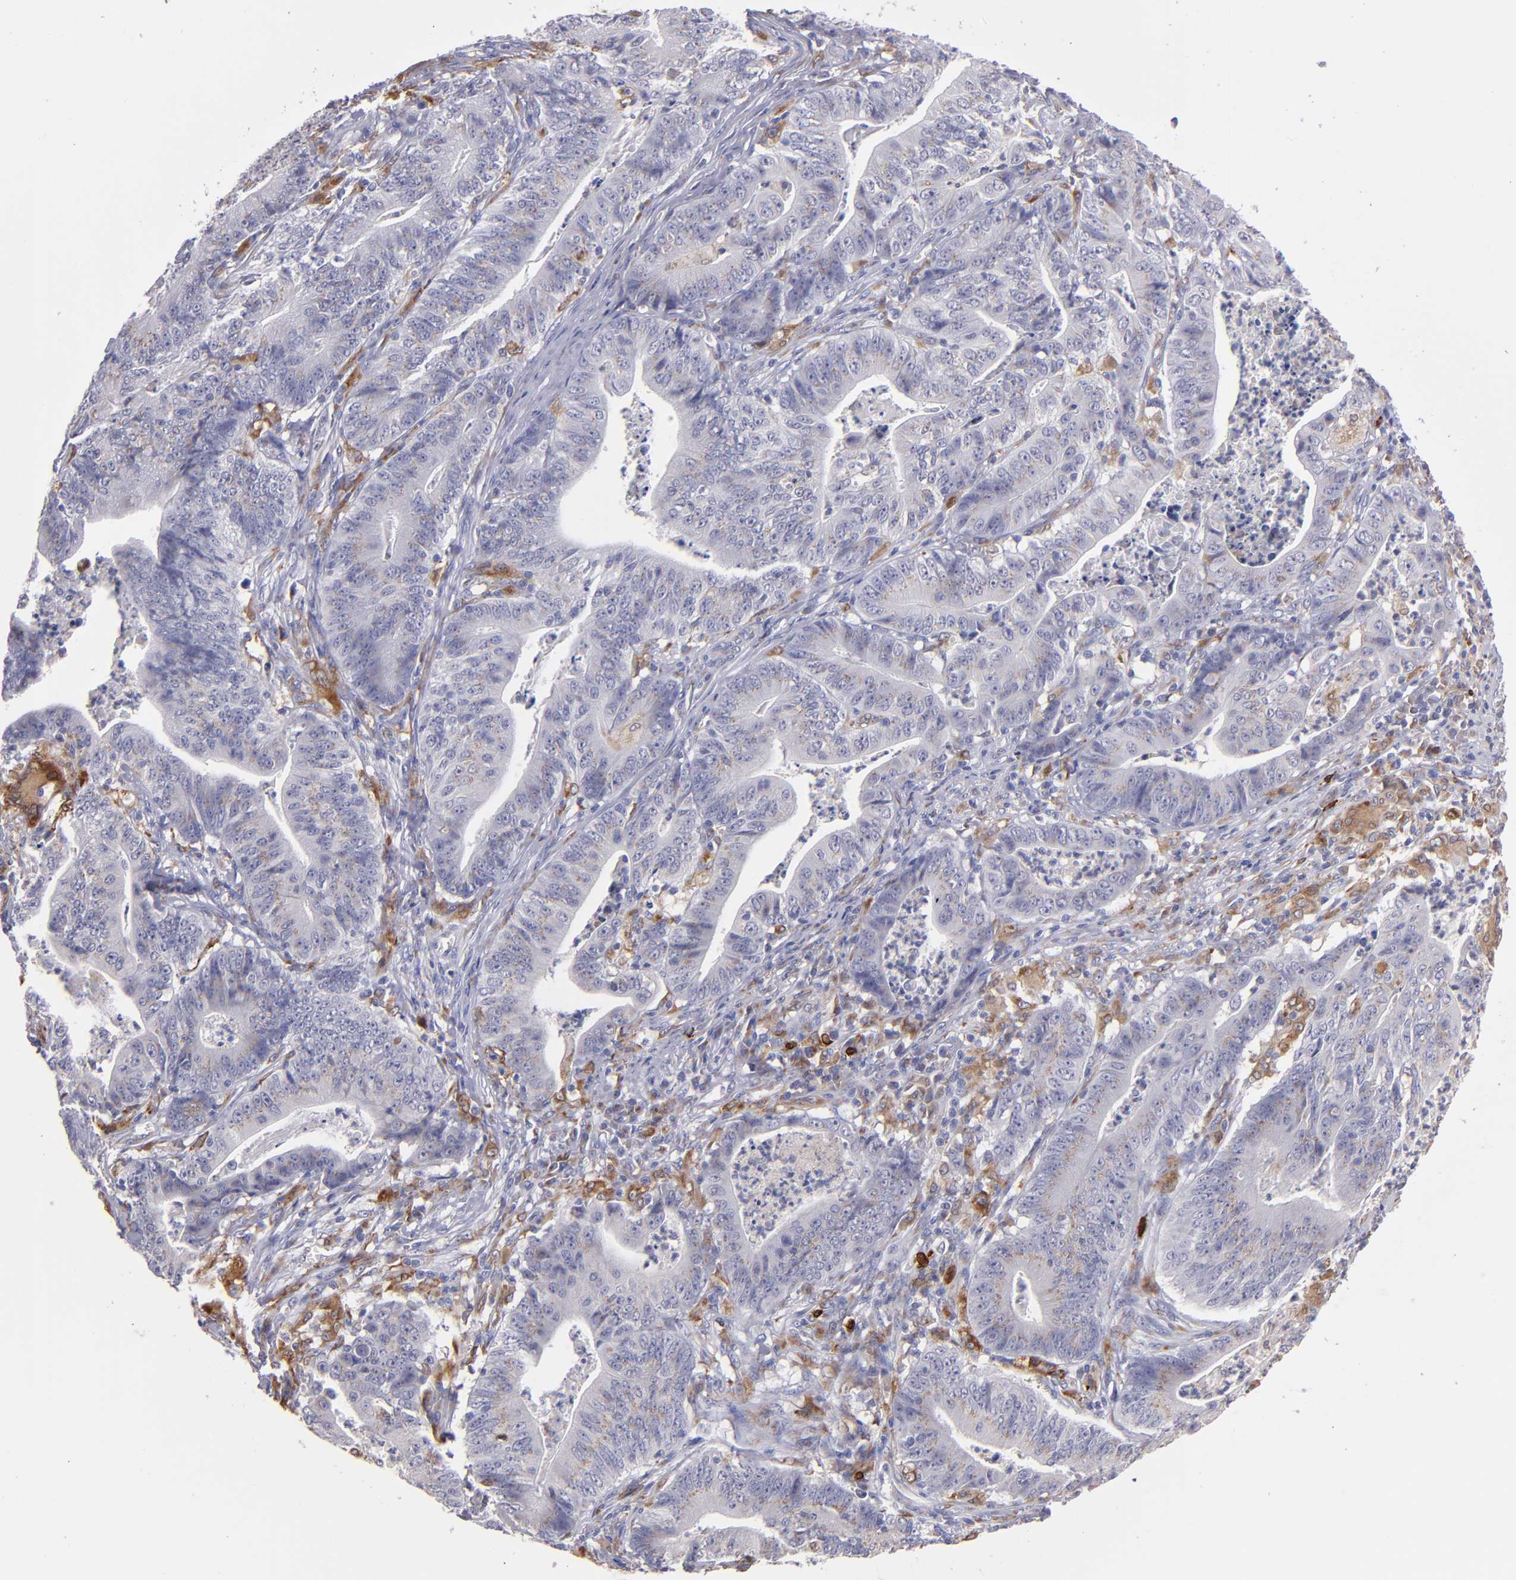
{"staining": {"intensity": "negative", "quantity": "none", "location": "none"}, "tissue": "stomach cancer", "cell_type": "Tumor cells", "image_type": "cancer", "snomed": [{"axis": "morphology", "description": "Adenocarcinoma, NOS"}, {"axis": "topography", "description": "Stomach, lower"}], "caption": "Human stomach adenocarcinoma stained for a protein using immunohistochemistry (IHC) demonstrates no staining in tumor cells.", "gene": "PTGS1", "patient": {"sex": "female", "age": 86}}